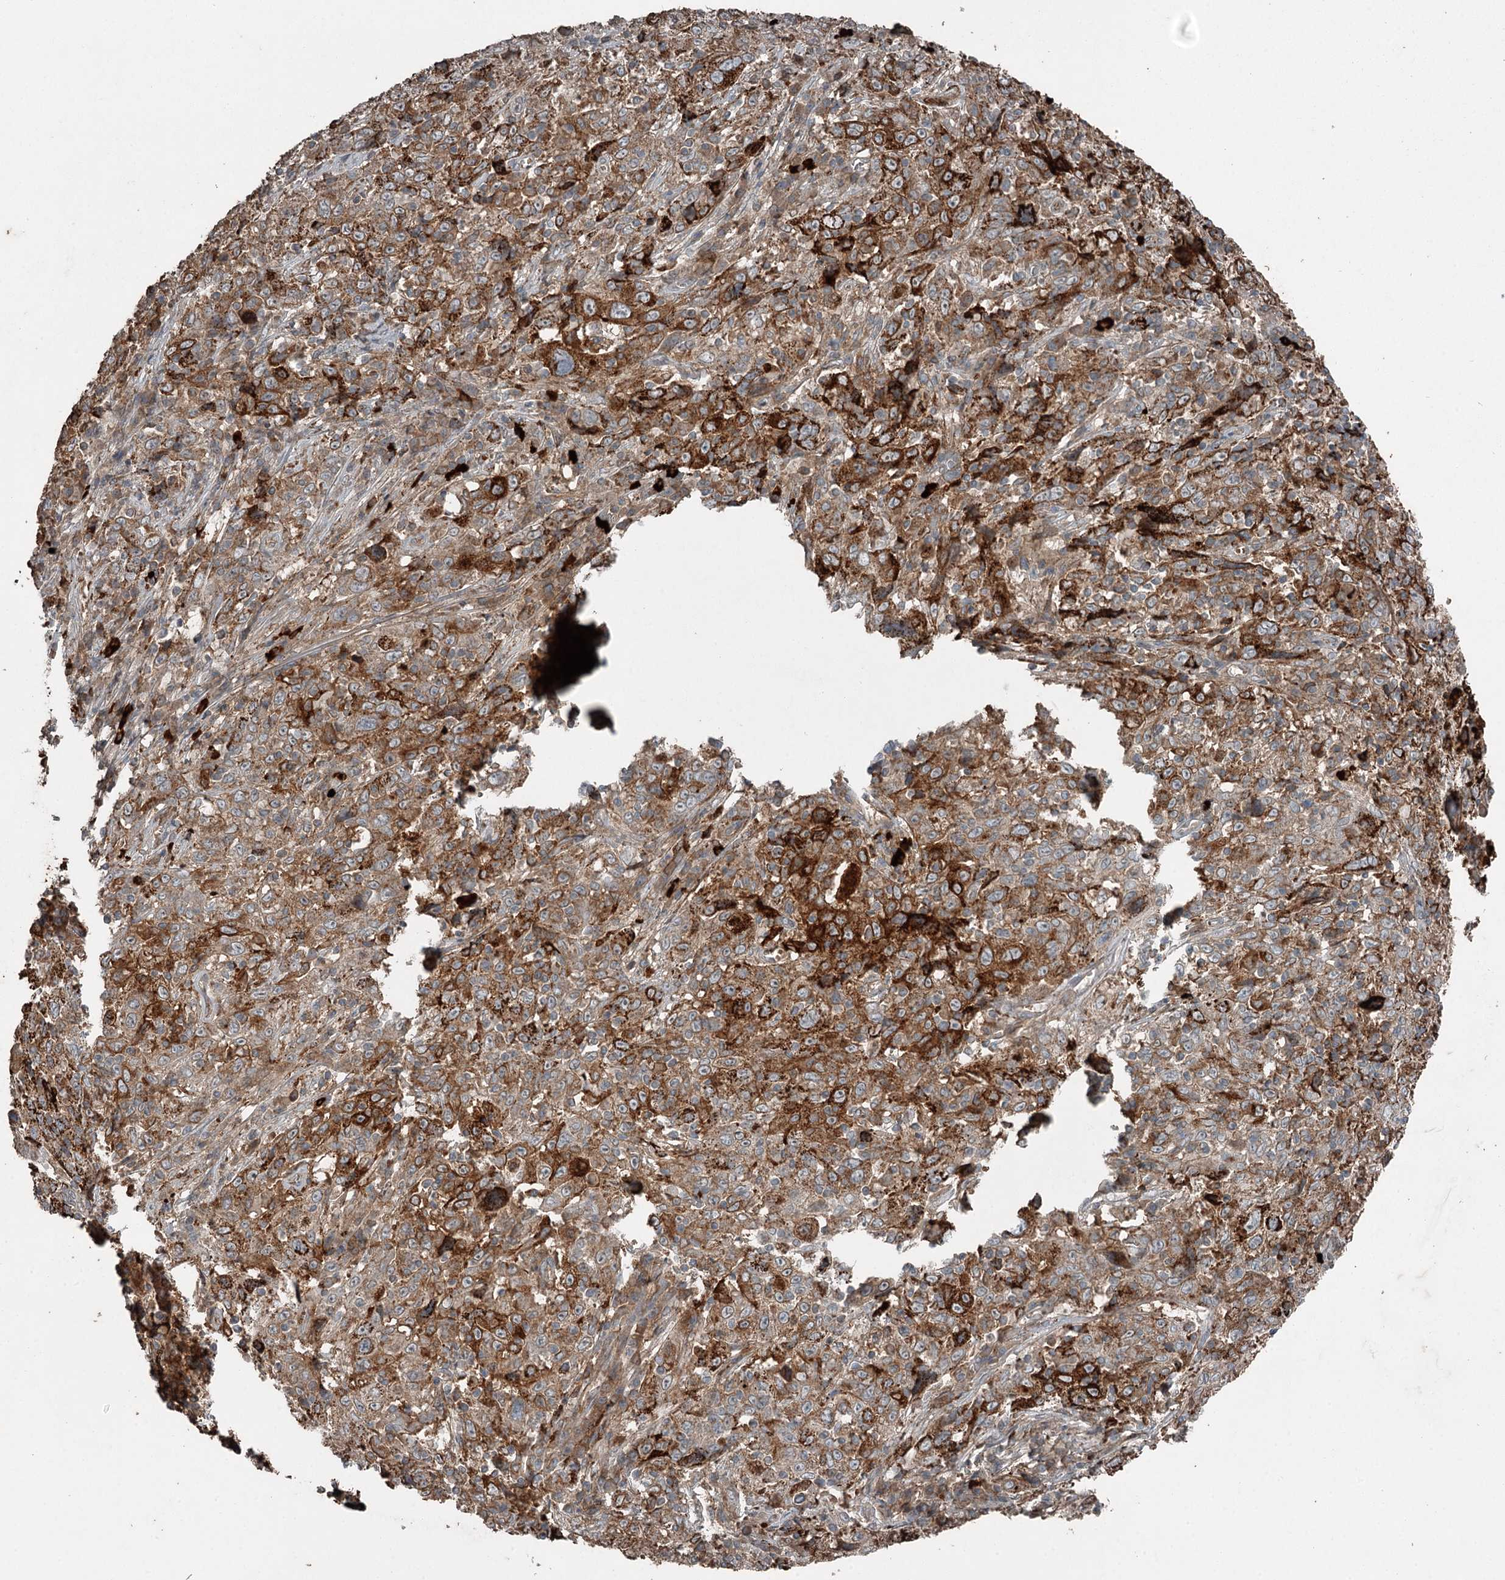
{"staining": {"intensity": "strong", "quantity": ">75%", "location": "cytoplasmic/membranous"}, "tissue": "cervical cancer", "cell_type": "Tumor cells", "image_type": "cancer", "snomed": [{"axis": "morphology", "description": "Squamous cell carcinoma, NOS"}, {"axis": "topography", "description": "Cervix"}], "caption": "High-power microscopy captured an immunohistochemistry (IHC) image of cervical squamous cell carcinoma, revealing strong cytoplasmic/membranous expression in approximately >75% of tumor cells. (Stains: DAB (3,3'-diaminobenzidine) in brown, nuclei in blue, Microscopy: brightfield microscopy at high magnification).", "gene": "SLC39A8", "patient": {"sex": "female", "age": 46}}